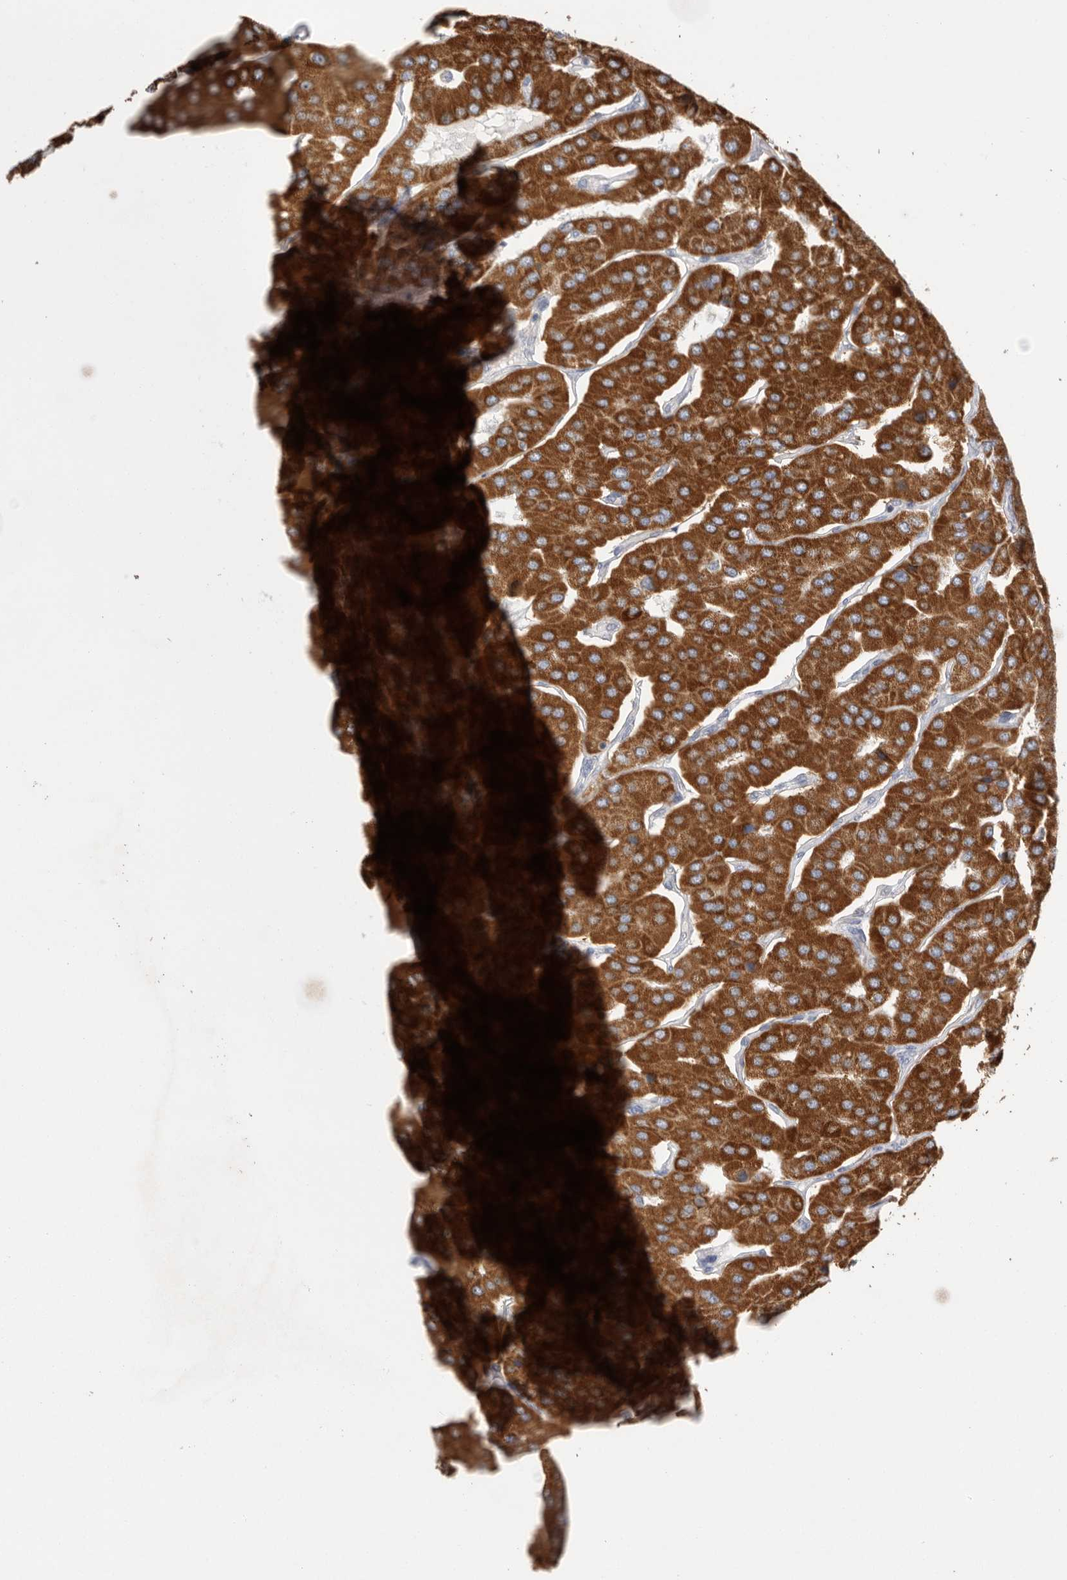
{"staining": {"intensity": "strong", "quantity": "<25%", "location": "cytoplasmic/membranous"}, "tissue": "parathyroid gland", "cell_type": "Glandular cells", "image_type": "normal", "snomed": [{"axis": "morphology", "description": "Normal tissue, NOS"}, {"axis": "morphology", "description": "Adenoma, NOS"}, {"axis": "topography", "description": "Parathyroid gland"}], "caption": "Normal parathyroid gland was stained to show a protein in brown. There is medium levels of strong cytoplasmic/membranous expression in approximately <25% of glandular cells.", "gene": "VDAC3", "patient": {"sex": "female", "age": 86}}